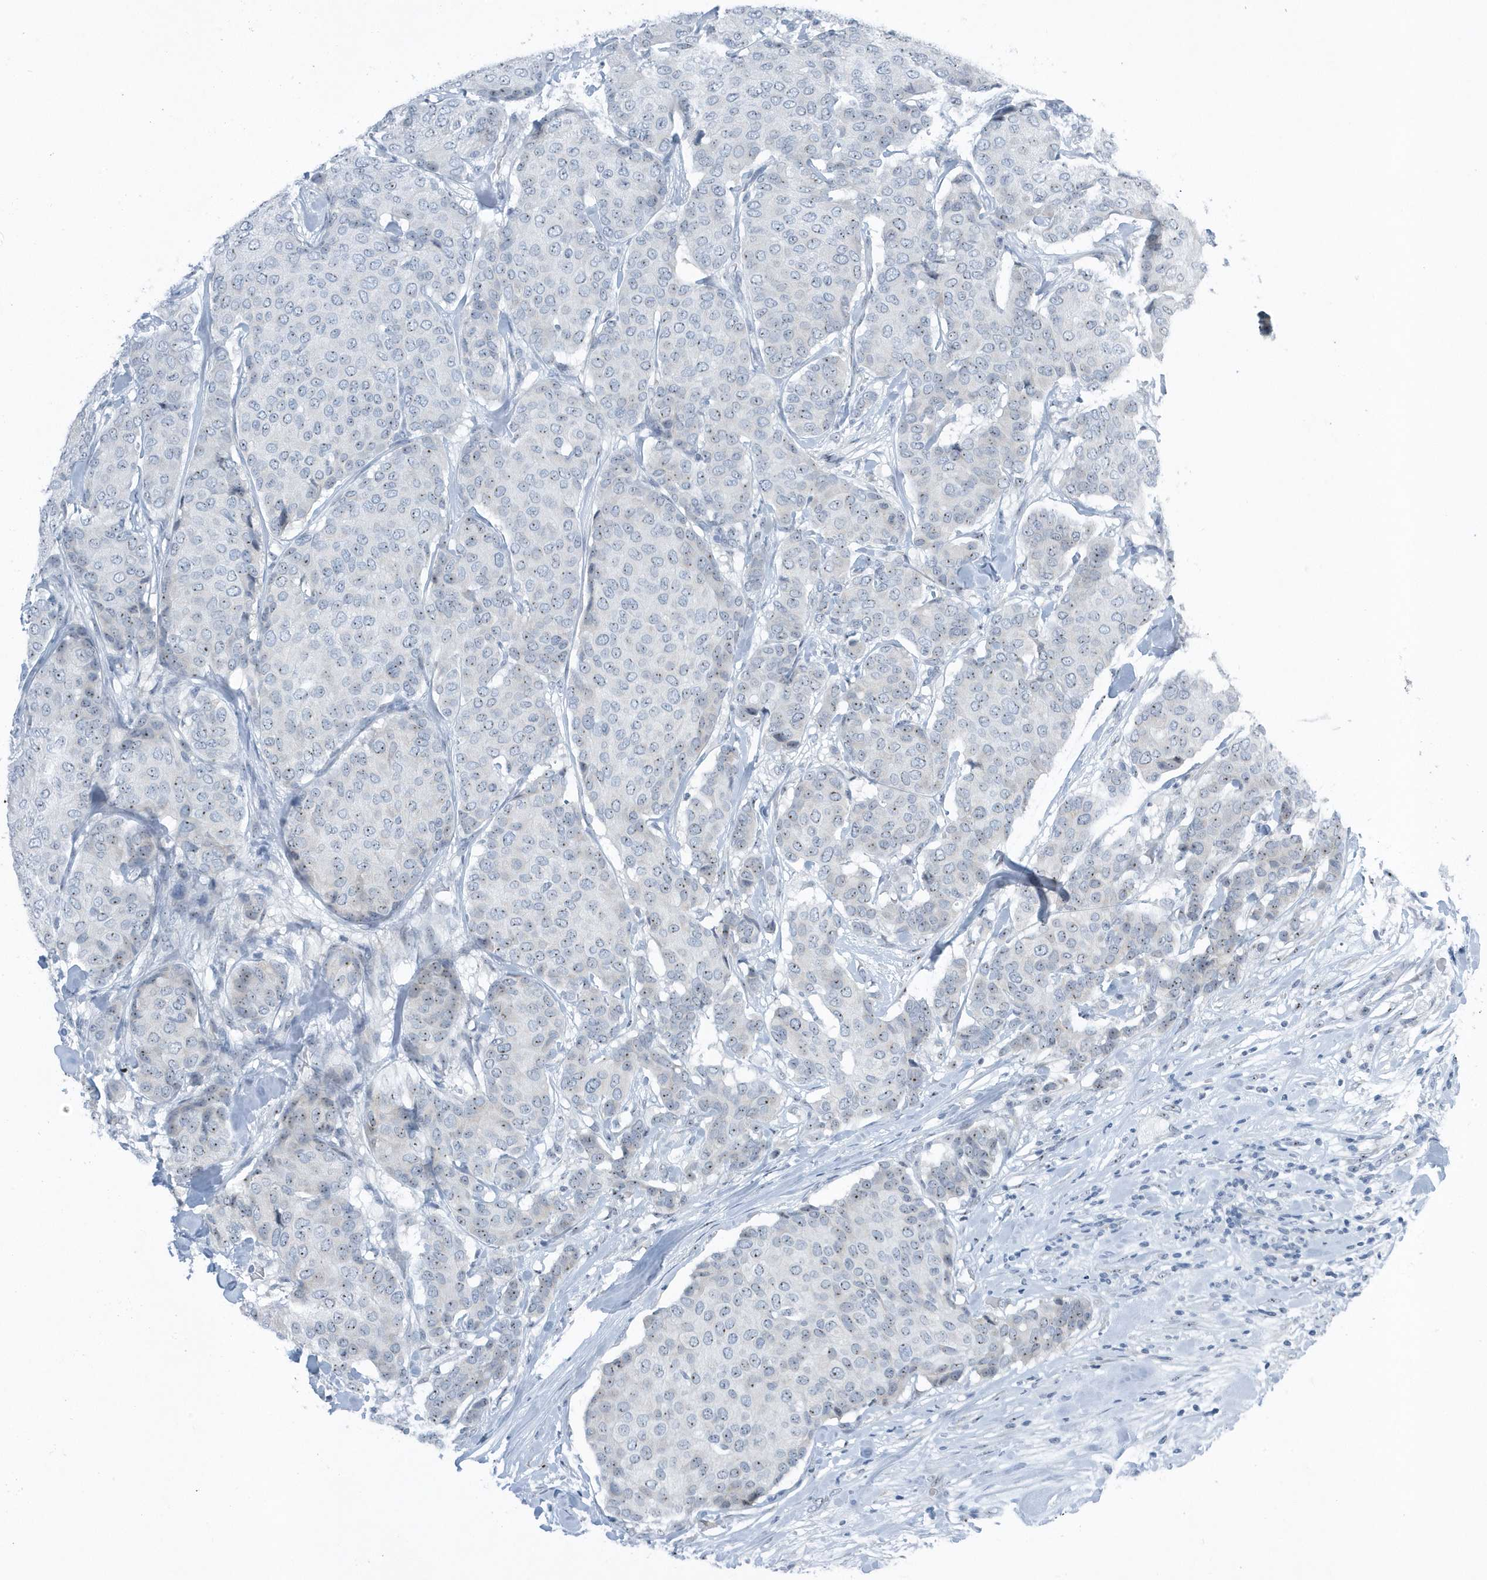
{"staining": {"intensity": "weak", "quantity": "25%-75%", "location": "nuclear"}, "tissue": "breast cancer", "cell_type": "Tumor cells", "image_type": "cancer", "snomed": [{"axis": "morphology", "description": "Duct carcinoma"}, {"axis": "topography", "description": "Breast"}], "caption": "Immunohistochemical staining of breast cancer displays weak nuclear protein staining in about 25%-75% of tumor cells. Immunohistochemistry stains the protein in brown and the nuclei are stained blue.", "gene": "RPF2", "patient": {"sex": "female", "age": 75}}